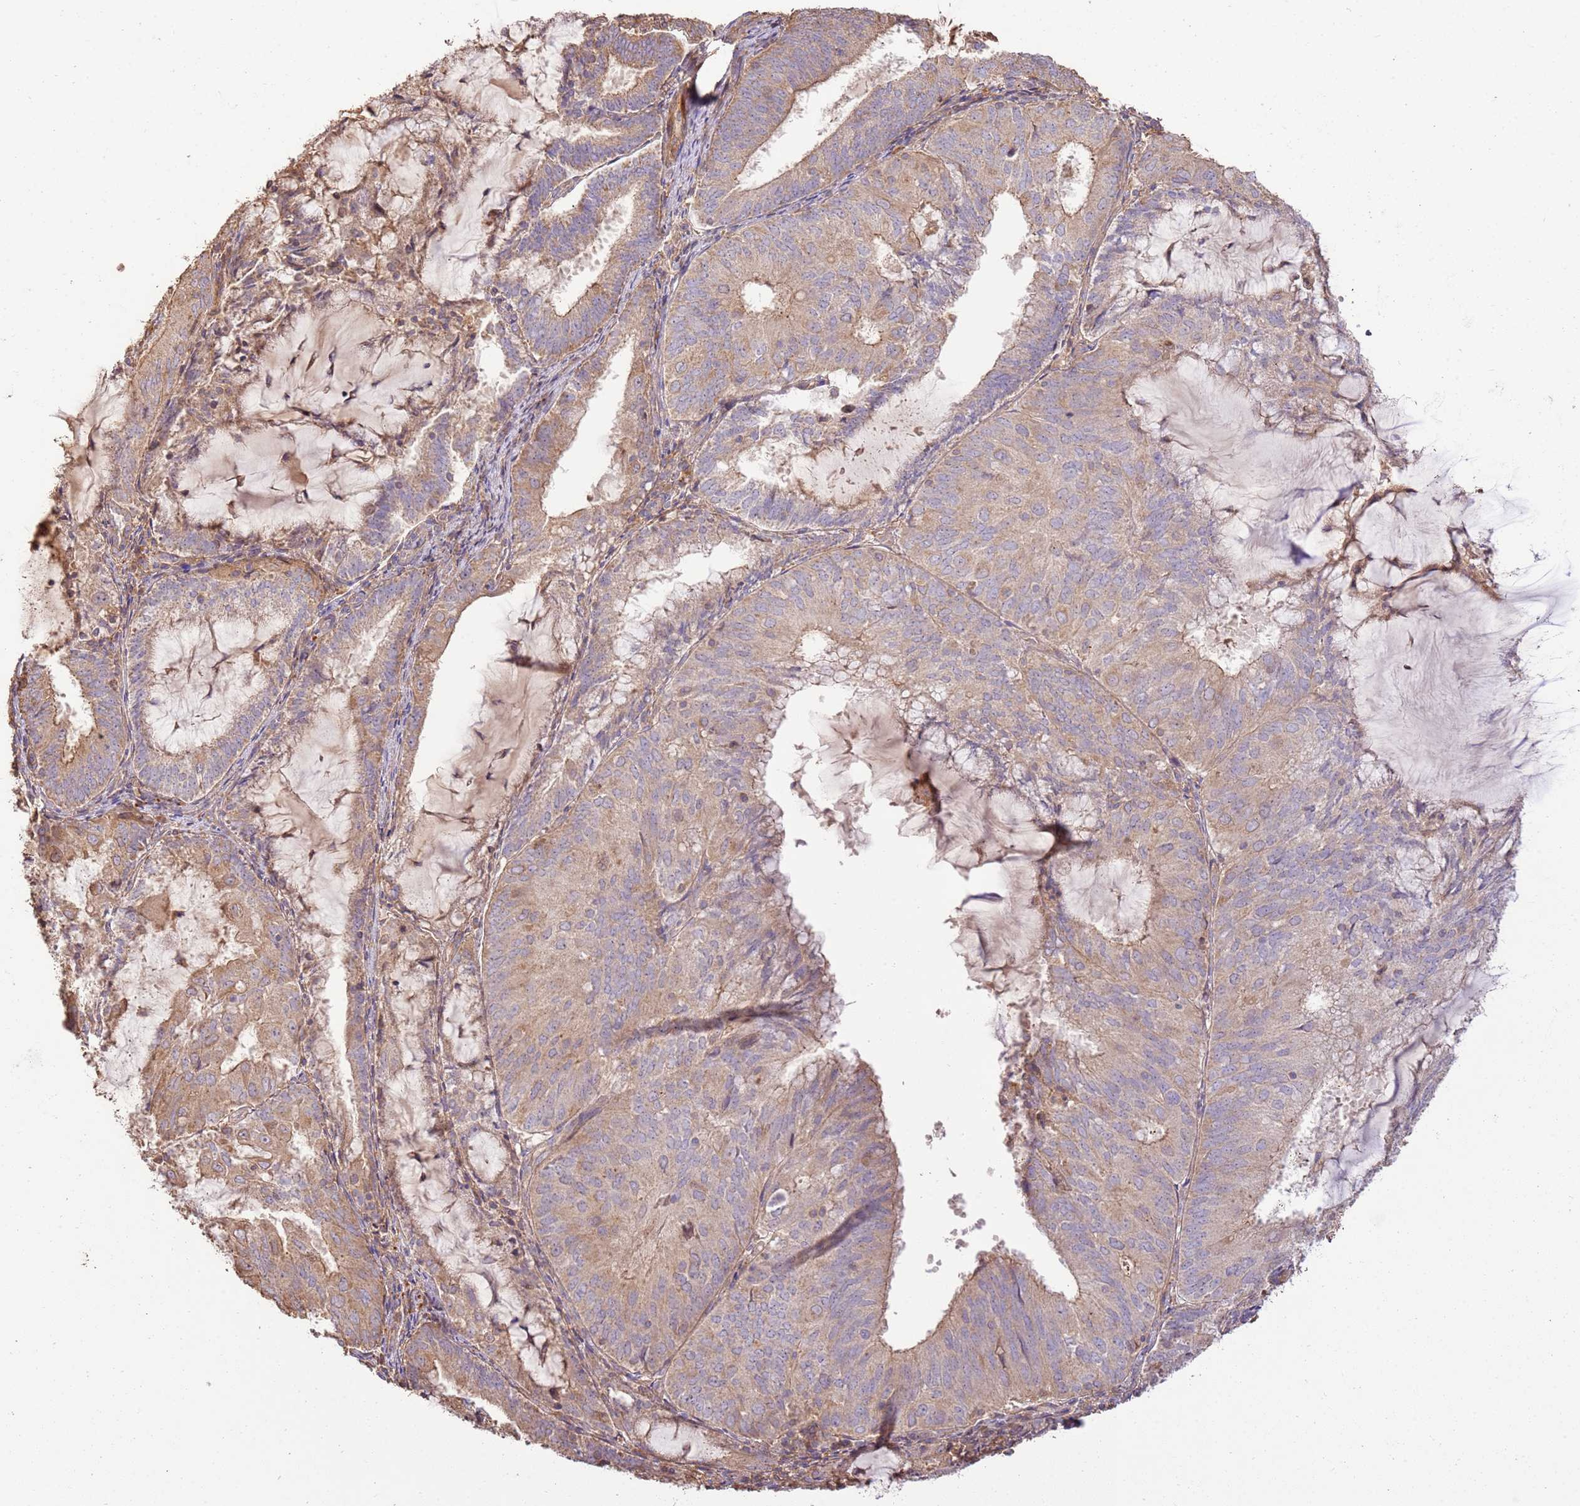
{"staining": {"intensity": "weak", "quantity": ">75%", "location": "cytoplasmic/membranous"}, "tissue": "endometrial cancer", "cell_type": "Tumor cells", "image_type": "cancer", "snomed": [{"axis": "morphology", "description": "Adenocarcinoma, NOS"}, {"axis": "topography", "description": "Endometrium"}], "caption": "A photomicrograph of human endometrial cancer (adenocarcinoma) stained for a protein displays weak cytoplasmic/membranous brown staining in tumor cells.", "gene": "CEP55", "patient": {"sex": "female", "age": 81}}